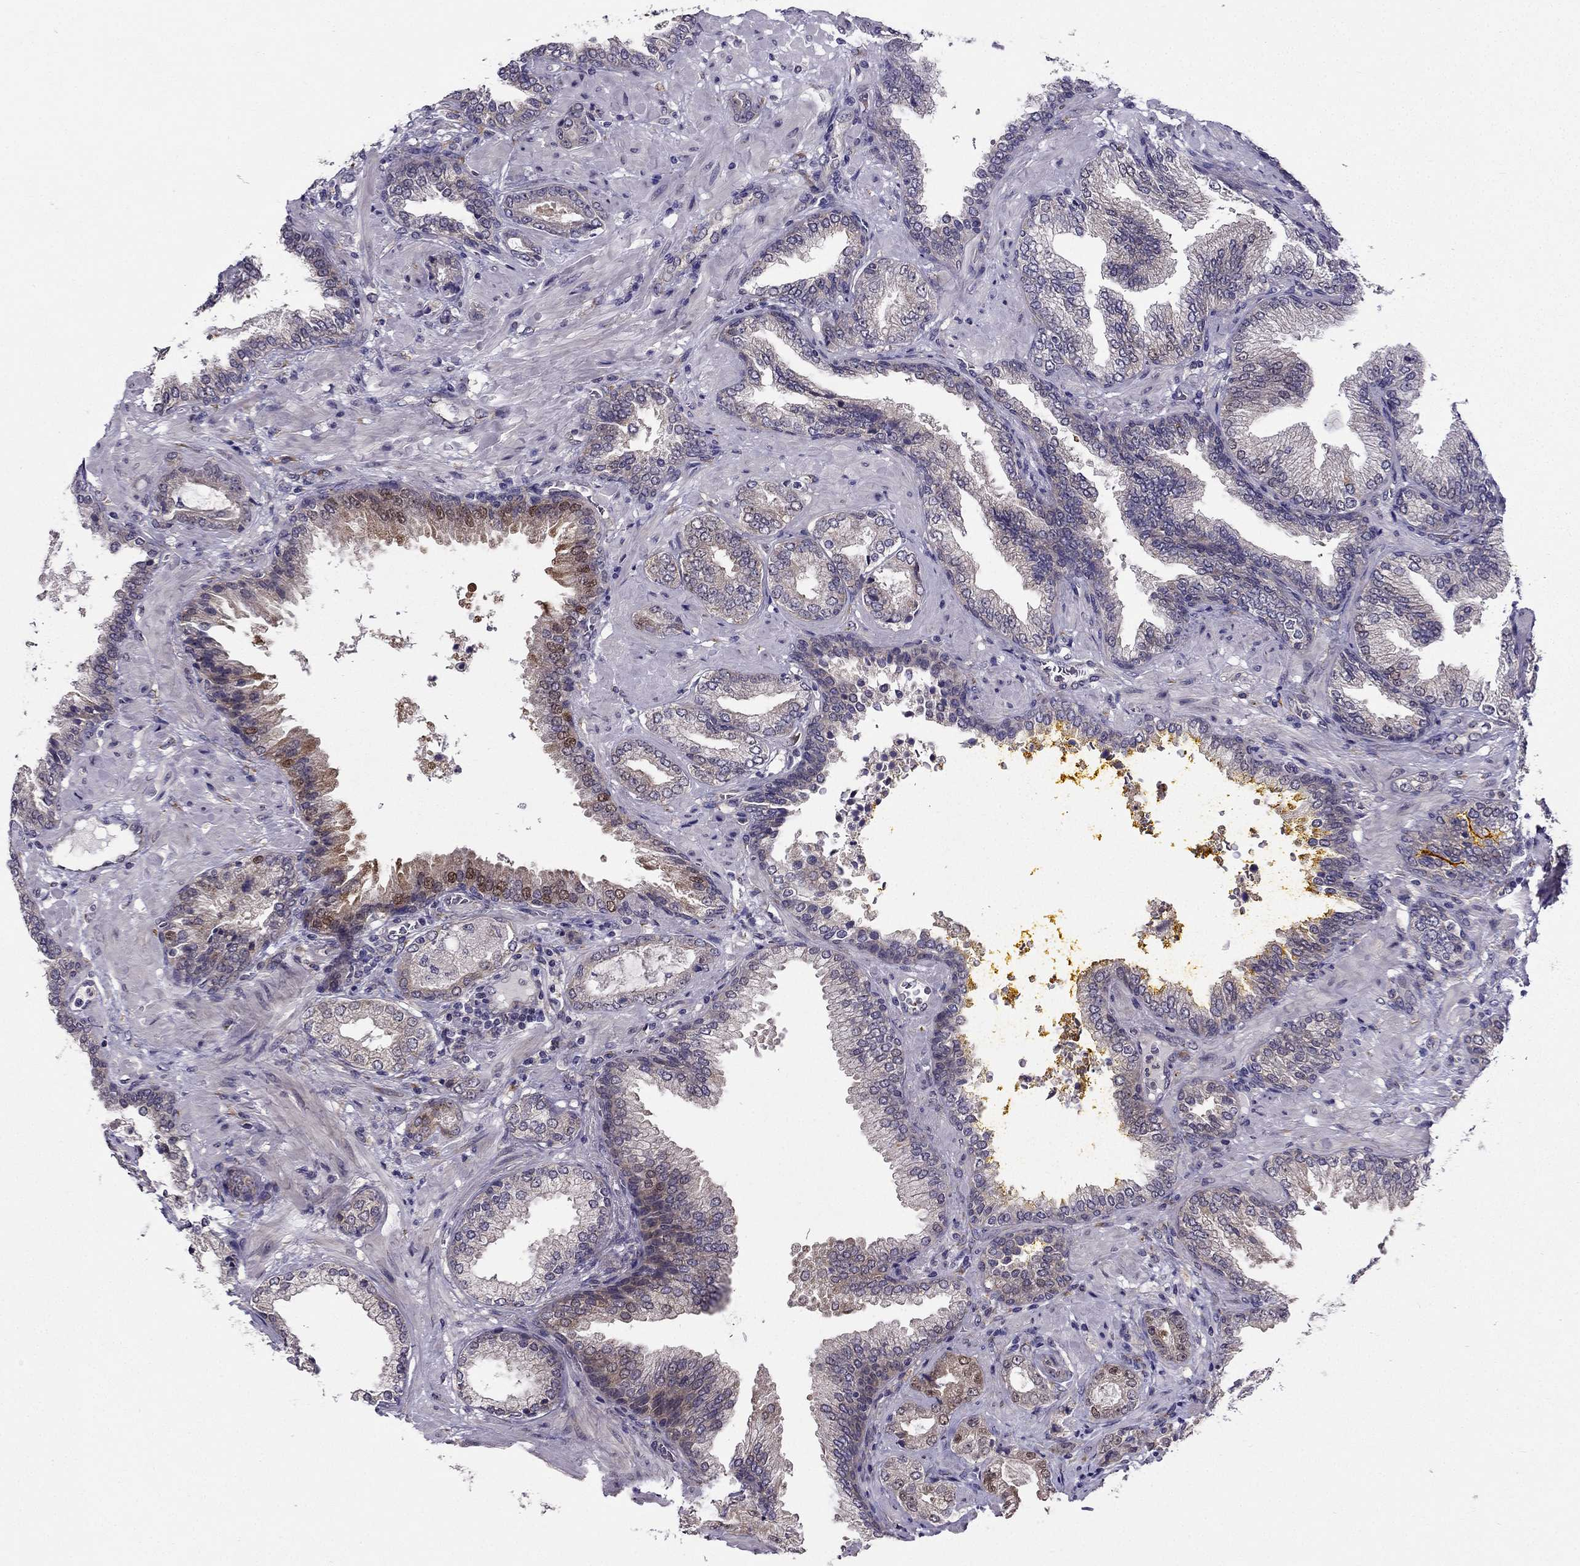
{"staining": {"intensity": "moderate", "quantity": "<25%", "location": "cytoplasmic/membranous,nuclear"}, "tissue": "prostate cancer", "cell_type": "Tumor cells", "image_type": "cancer", "snomed": [{"axis": "morphology", "description": "Adenocarcinoma, Low grade"}, {"axis": "topography", "description": "Prostate"}], "caption": "Immunohistochemical staining of prostate cancer (low-grade adenocarcinoma) demonstrates moderate cytoplasmic/membranous and nuclear protein staining in about <25% of tumor cells.", "gene": "ARHGEF28", "patient": {"sex": "male", "age": 68}}